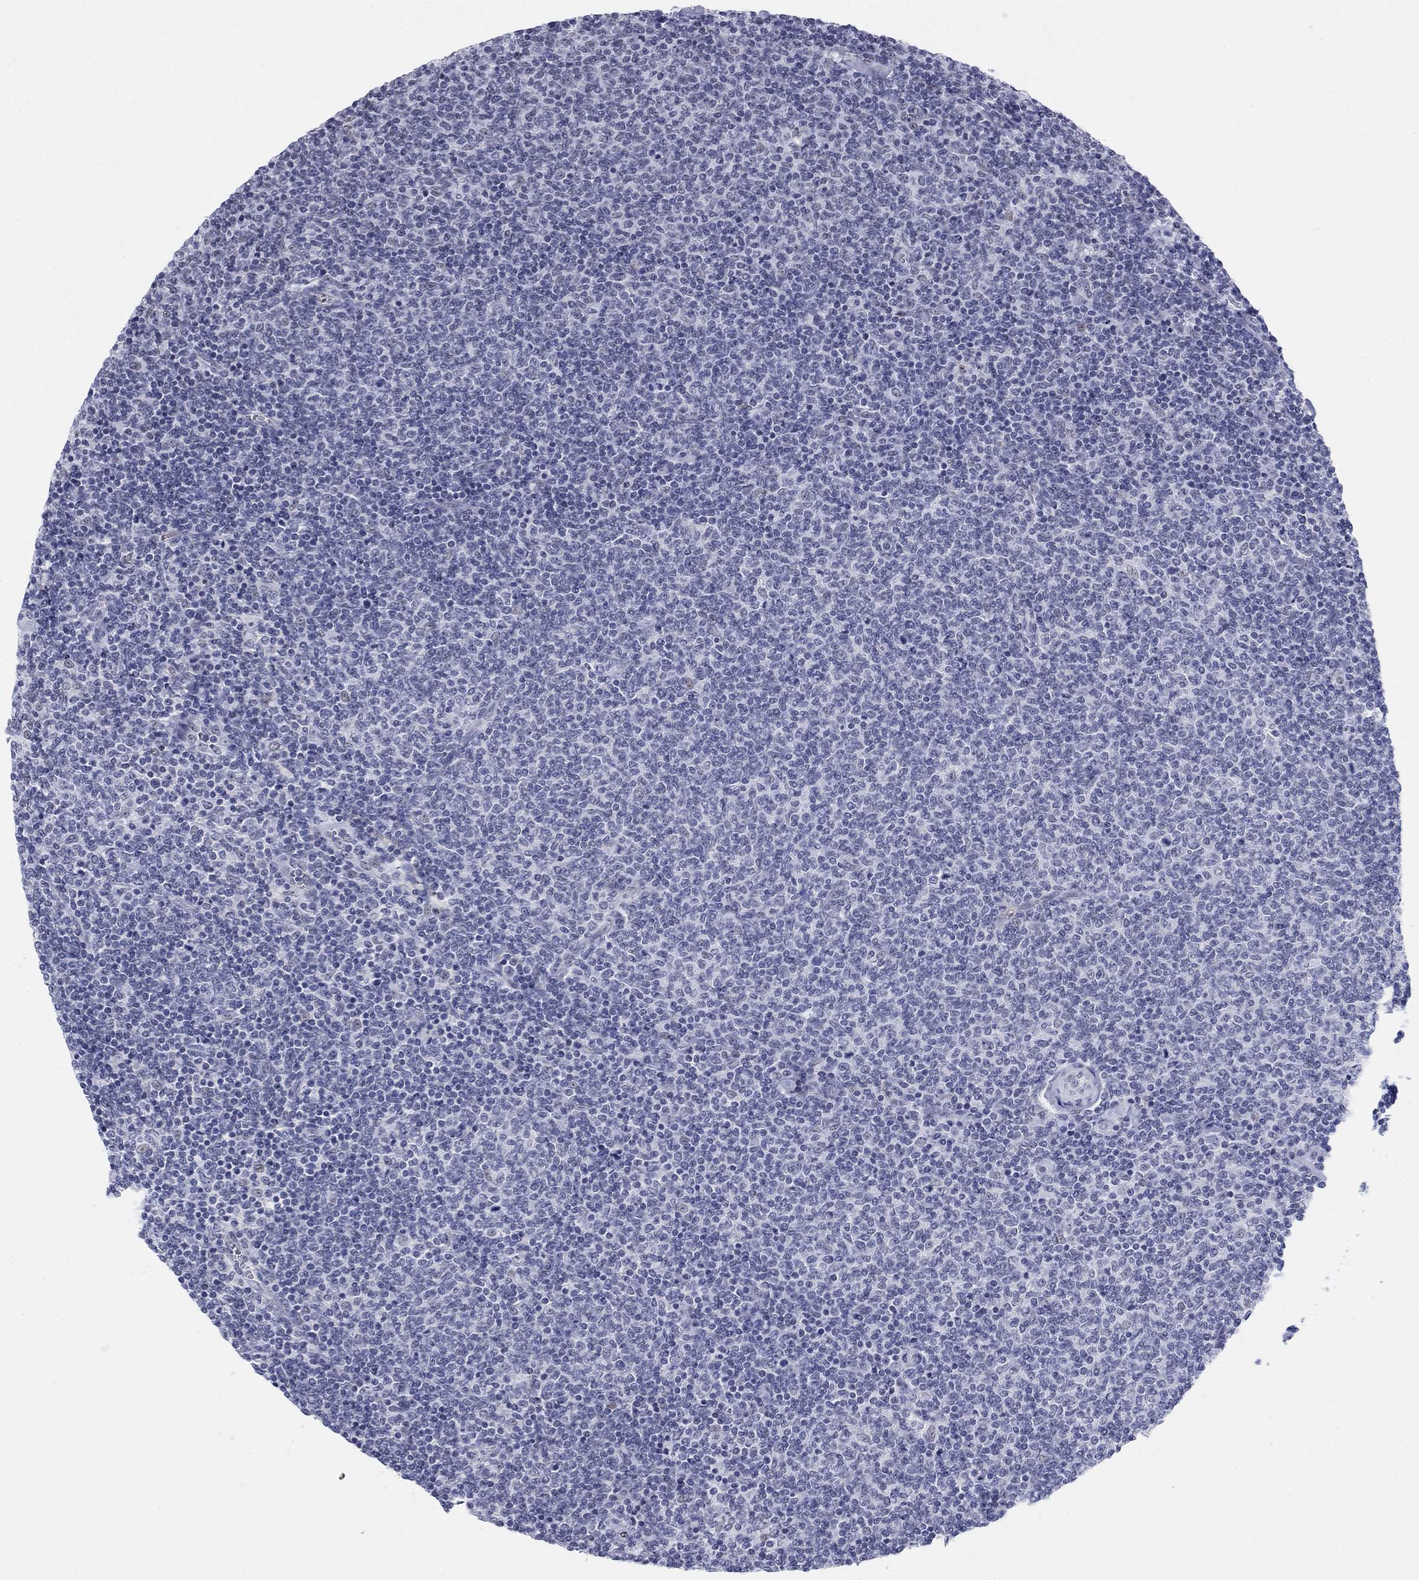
{"staining": {"intensity": "negative", "quantity": "none", "location": "none"}, "tissue": "lymphoma", "cell_type": "Tumor cells", "image_type": "cancer", "snomed": [{"axis": "morphology", "description": "Malignant lymphoma, non-Hodgkin's type, Low grade"}, {"axis": "topography", "description": "Lymph node"}], "caption": "Immunohistochemistry (IHC) micrograph of low-grade malignant lymphoma, non-Hodgkin's type stained for a protein (brown), which displays no expression in tumor cells.", "gene": "DMTN", "patient": {"sex": "male", "age": 52}}